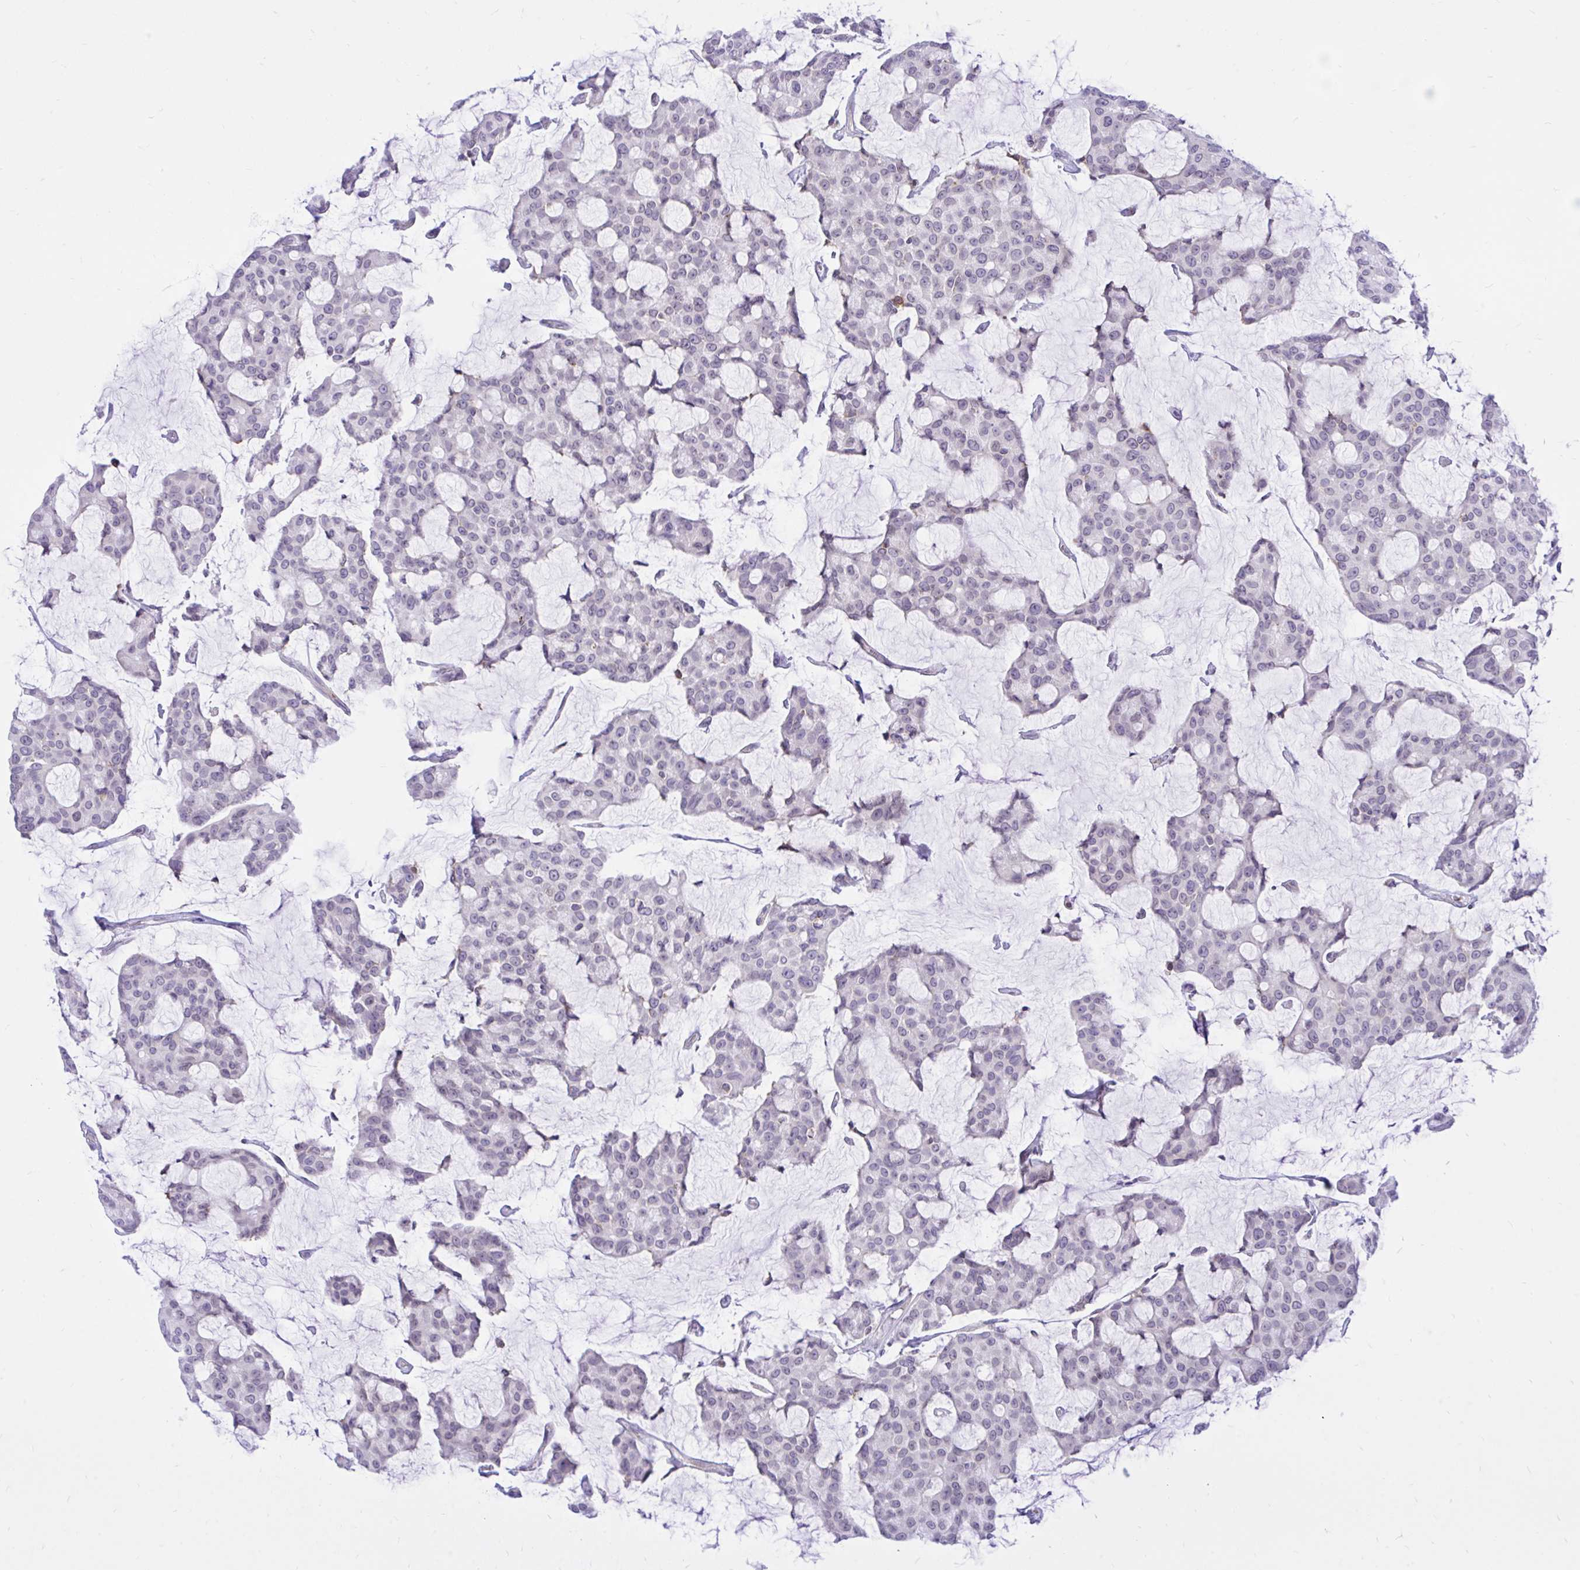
{"staining": {"intensity": "negative", "quantity": "none", "location": "none"}, "tissue": "breast cancer", "cell_type": "Tumor cells", "image_type": "cancer", "snomed": [{"axis": "morphology", "description": "Duct carcinoma"}, {"axis": "topography", "description": "Breast"}], "caption": "Immunohistochemistry image of human intraductal carcinoma (breast) stained for a protein (brown), which displays no staining in tumor cells. (DAB (3,3'-diaminobenzidine) immunohistochemistry with hematoxylin counter stain).", "gene": "CXCL8", "patient": {"sex": "female", "age": 91}}